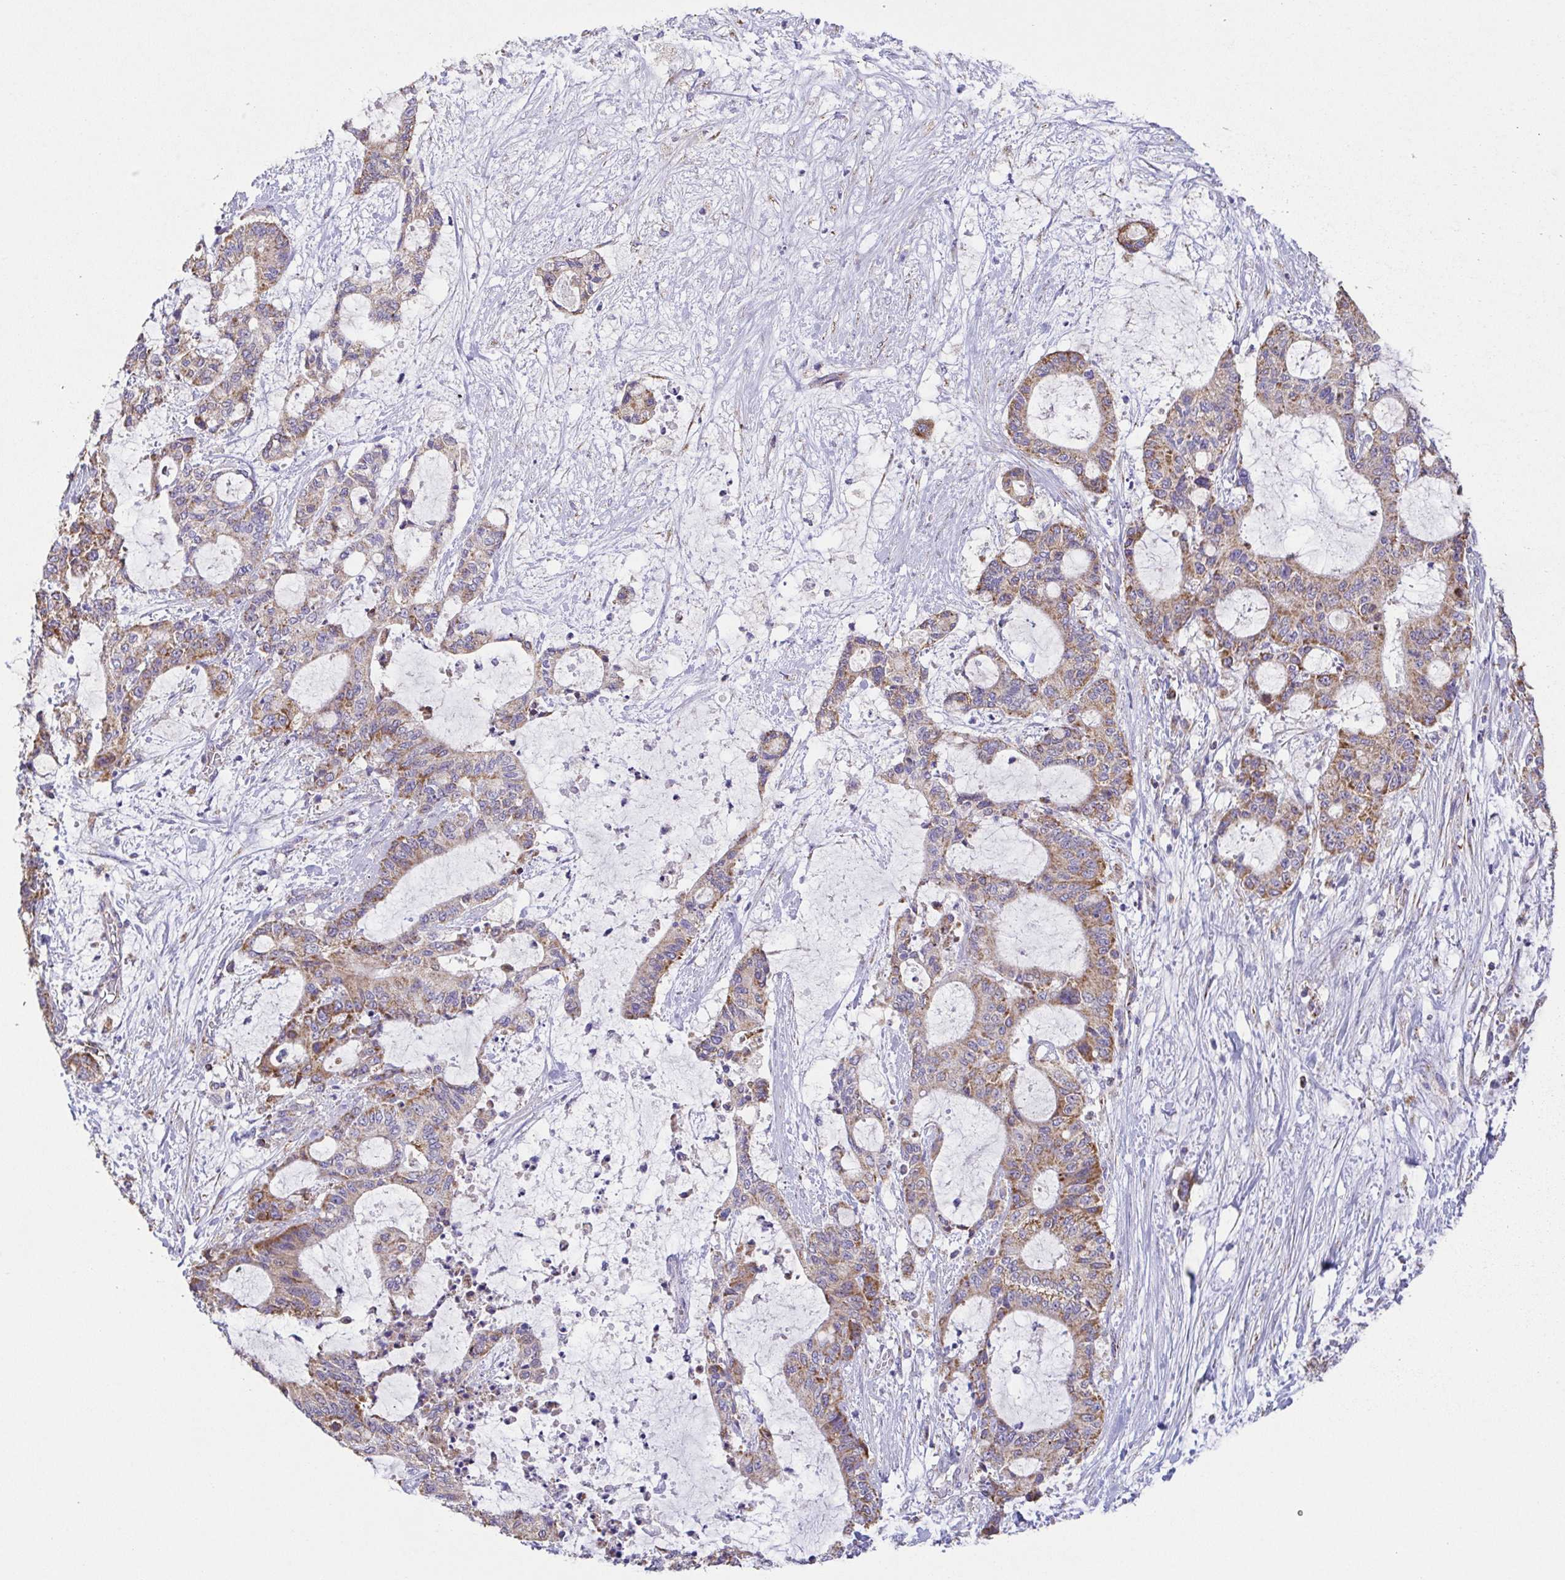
{"staining": {"intensity": "moderate", "quantity": ">75%", "location": "cytoplasmic/membranous"}, "tissue": "liver cancer", "cell_type": "Tumor cells", "image_type": "cancer", "snomed": [{"axis": "morphology", "description": "Normal tissue, NOS"}, {"axis": "morphology", "description": "Cholangiocarcinoma"}, {"axis": "topography", "description": "Liver"}, {"axis": "topography", "description": "Peripheral nerve tissue"}], "caption": "Liver cancer tissue demonstrates moderate cytoplasmic/membranous staining in about >75% of tumor cells", "gene": "GINM1", "patient": {"sex": "female", "age": 73}}